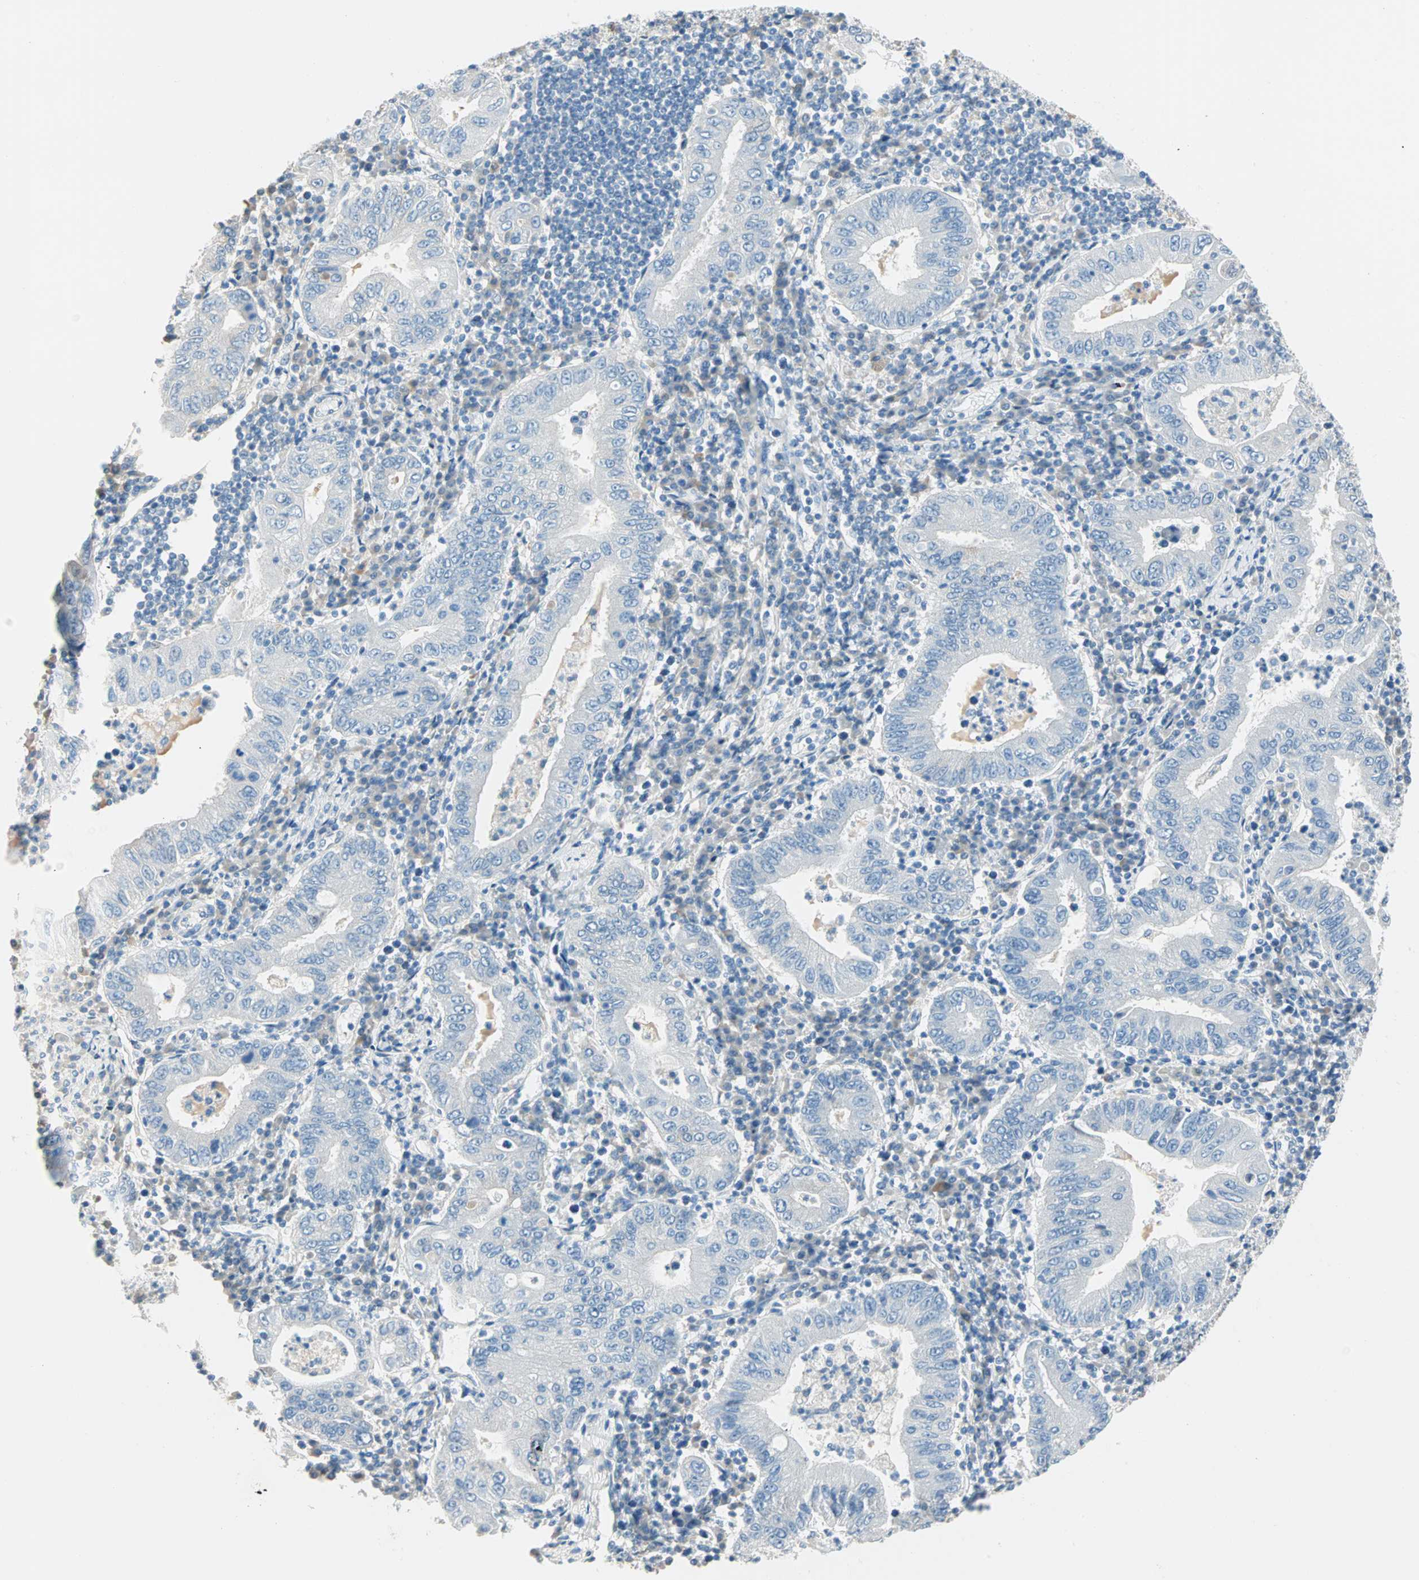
{"staining": {"intensity": "negative", "quantity": "none", "location": "none"}, "tissue": "stomach cancer", "cell_type": "Tumor cells", "image_type": "cancer", "snomed": [{"axis": "morphology", "description": "Normal tissue, NOS"}, {"axis": "morphology", "description": "Adenocarcinoma, NOS"}, {"axis": "topography", "description": "Esophagus"}, {"axis": "topography", "description": "Stomach, upper"}, {"axis": "topography", "description": "Peripheral nerve tissue"}], "caption": "Immunohistochemistry image of neoplastic tissue: human stomach cancer (adenocarcinoma) stained with DAB (3,3'-diaminobenzidine) displays no significant protein staining in tumor cells.", "gene": "ATF6", "patient": {"sex": "male", "age": 62}}